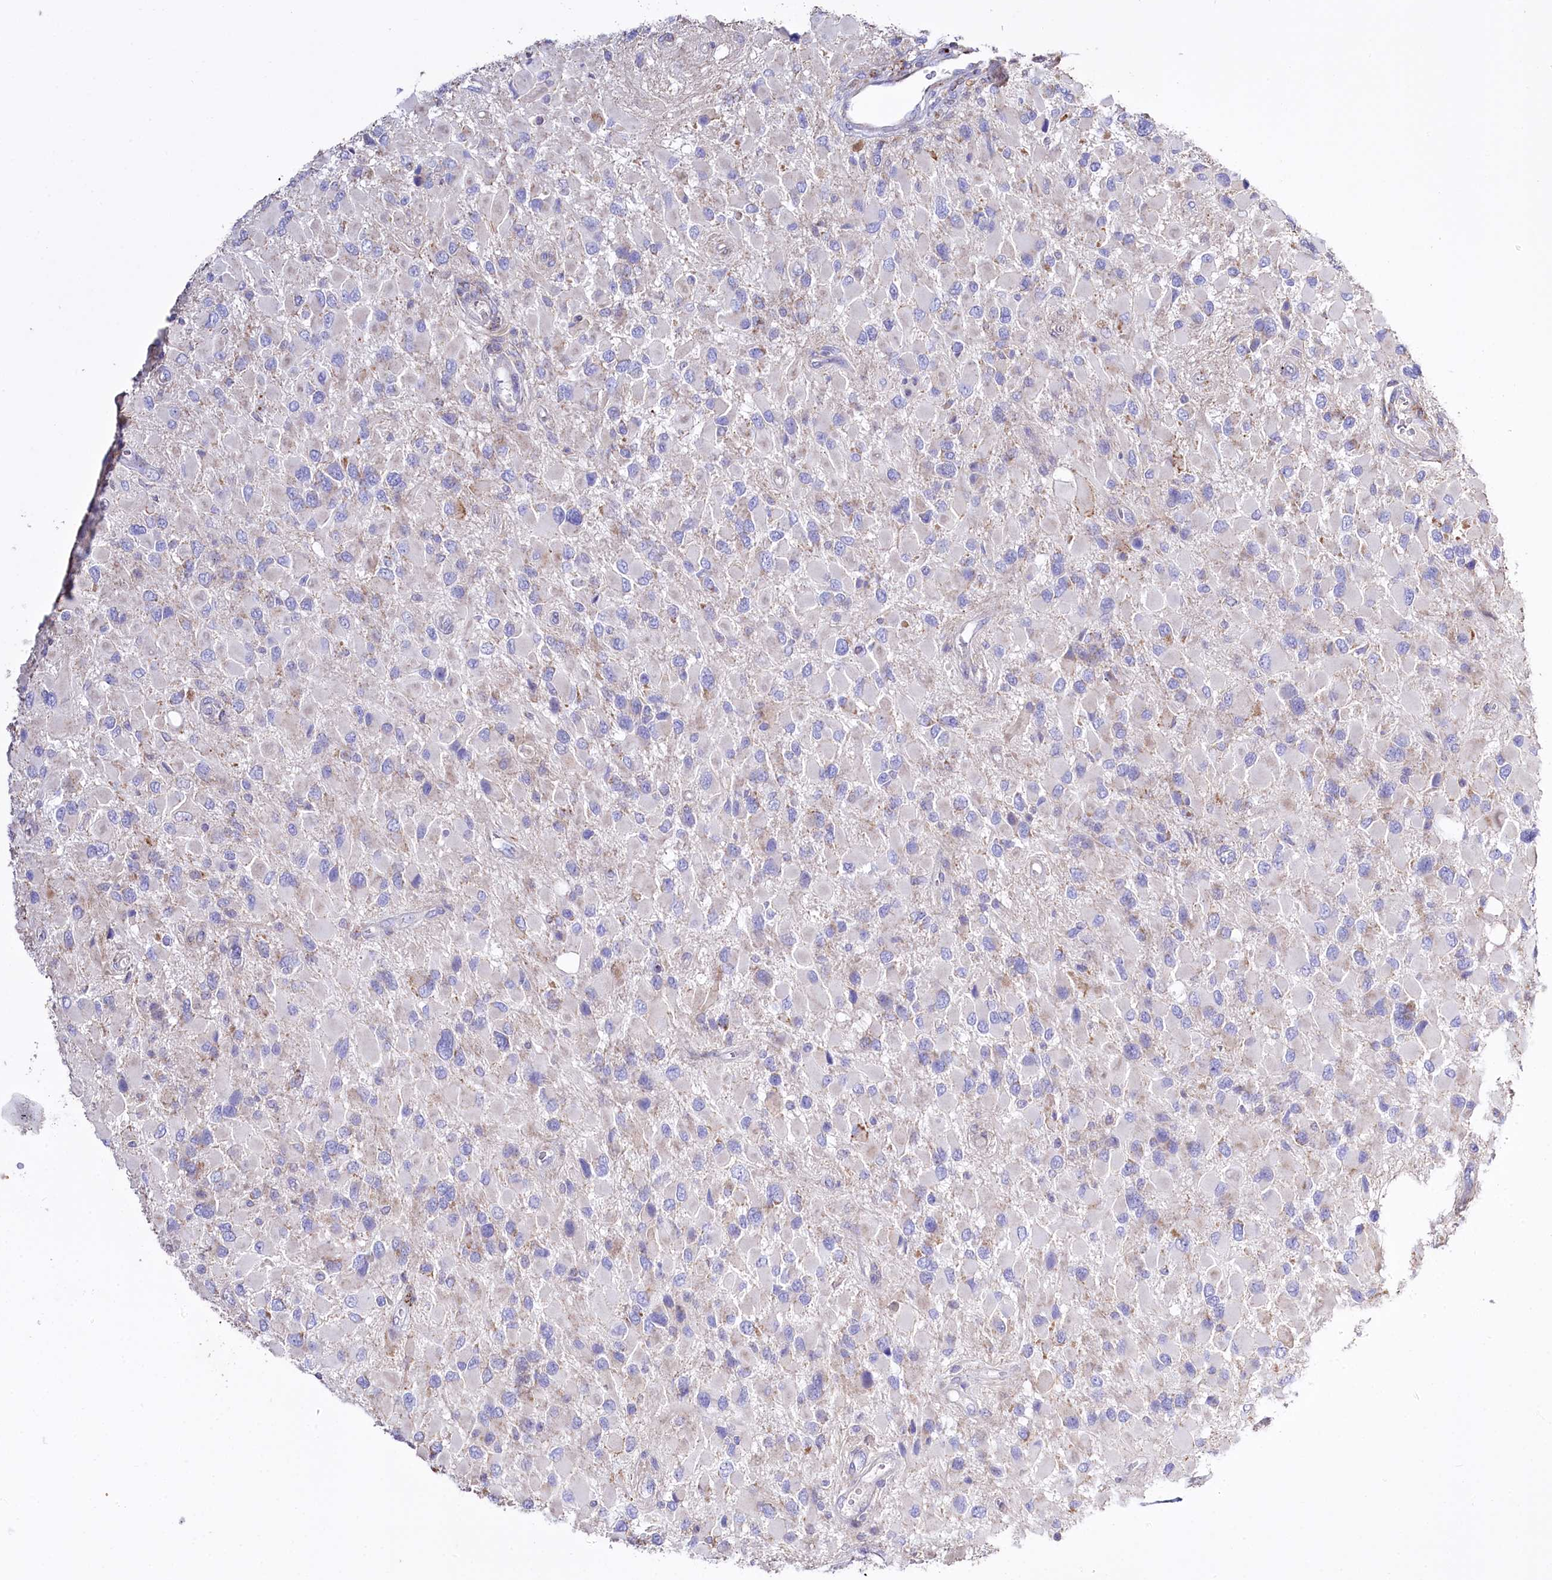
{"staining": {"intensity": "negative", "quantity": "none", "location": "none"}, "tissue": "glioma", "cell_type": "Tumor cells", "image_type": "cancer", "snomed": [{"axis": "morphology", "description": "Glioma, malignant, High grade"}, {"axis": "topography", "description": "Brain"}], "caption": "A high-resolution histopathology image shows immunohistochemistry (IHC) staining of high-grade glioma (malignant), which exhibits no significant staining in tumor cells.", "gene": "PTER", "patient": {"sex": "male", "age": 53}}